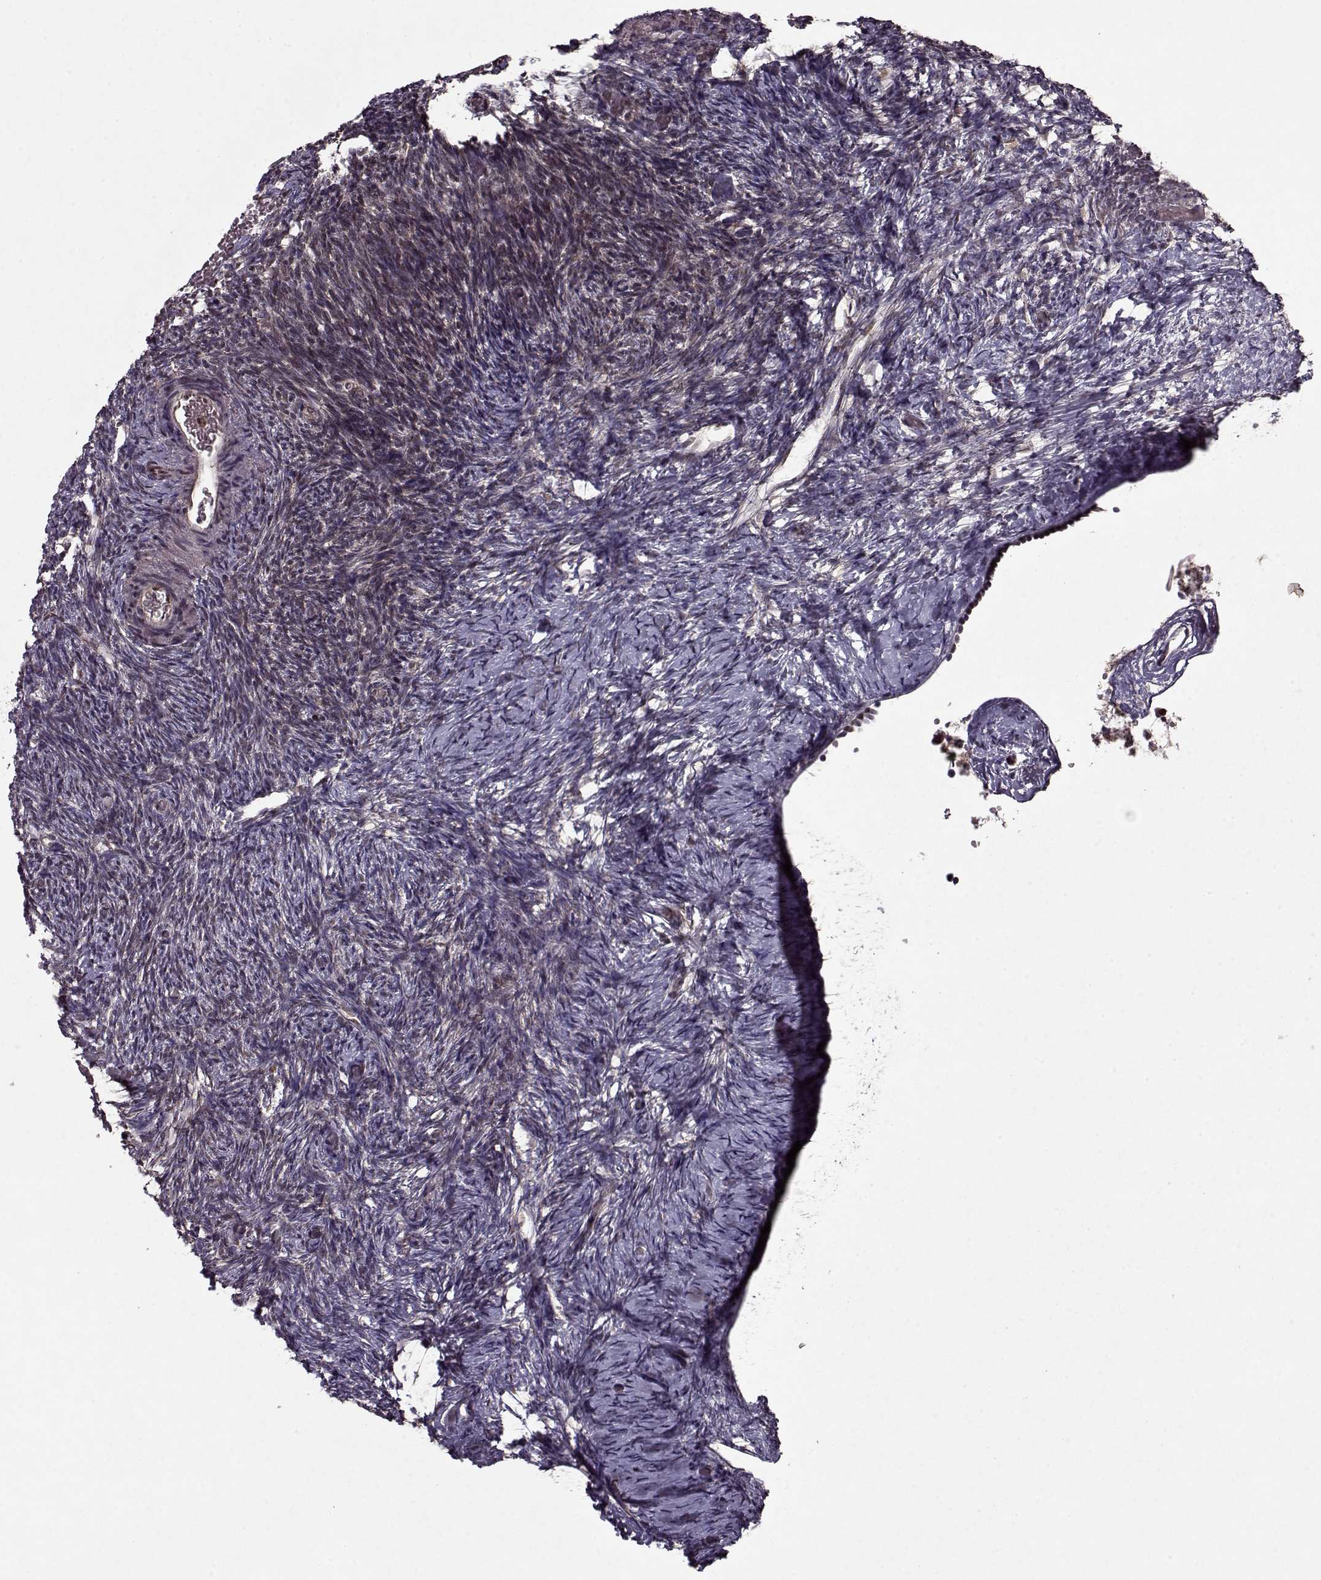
{"staining": {"intensity": "weak", "quantity": ">75%", "location": "cytoplasmic/membranous"}, "tissue": "ovary", "cell_type": "Ovarian stroma cells", "image_type": "normal", "snomed": [{"axis": "morphology", "description": "Normal tissue, NOS"}, {"axis": "topography", "description": "Ovary"}], "caption": "Immunohistochemistry image of benign ovary: human ovary stained using immunohistochemistry (IHC) displays low levels of weak protein expression localized specifically in the cytoplasmic/membranous of ovarian stroma cells, appearing as a cytoplasmic/membranous brown color.", "gene": "PSMA7", "patient": {"sex": "female", "age": 39}}